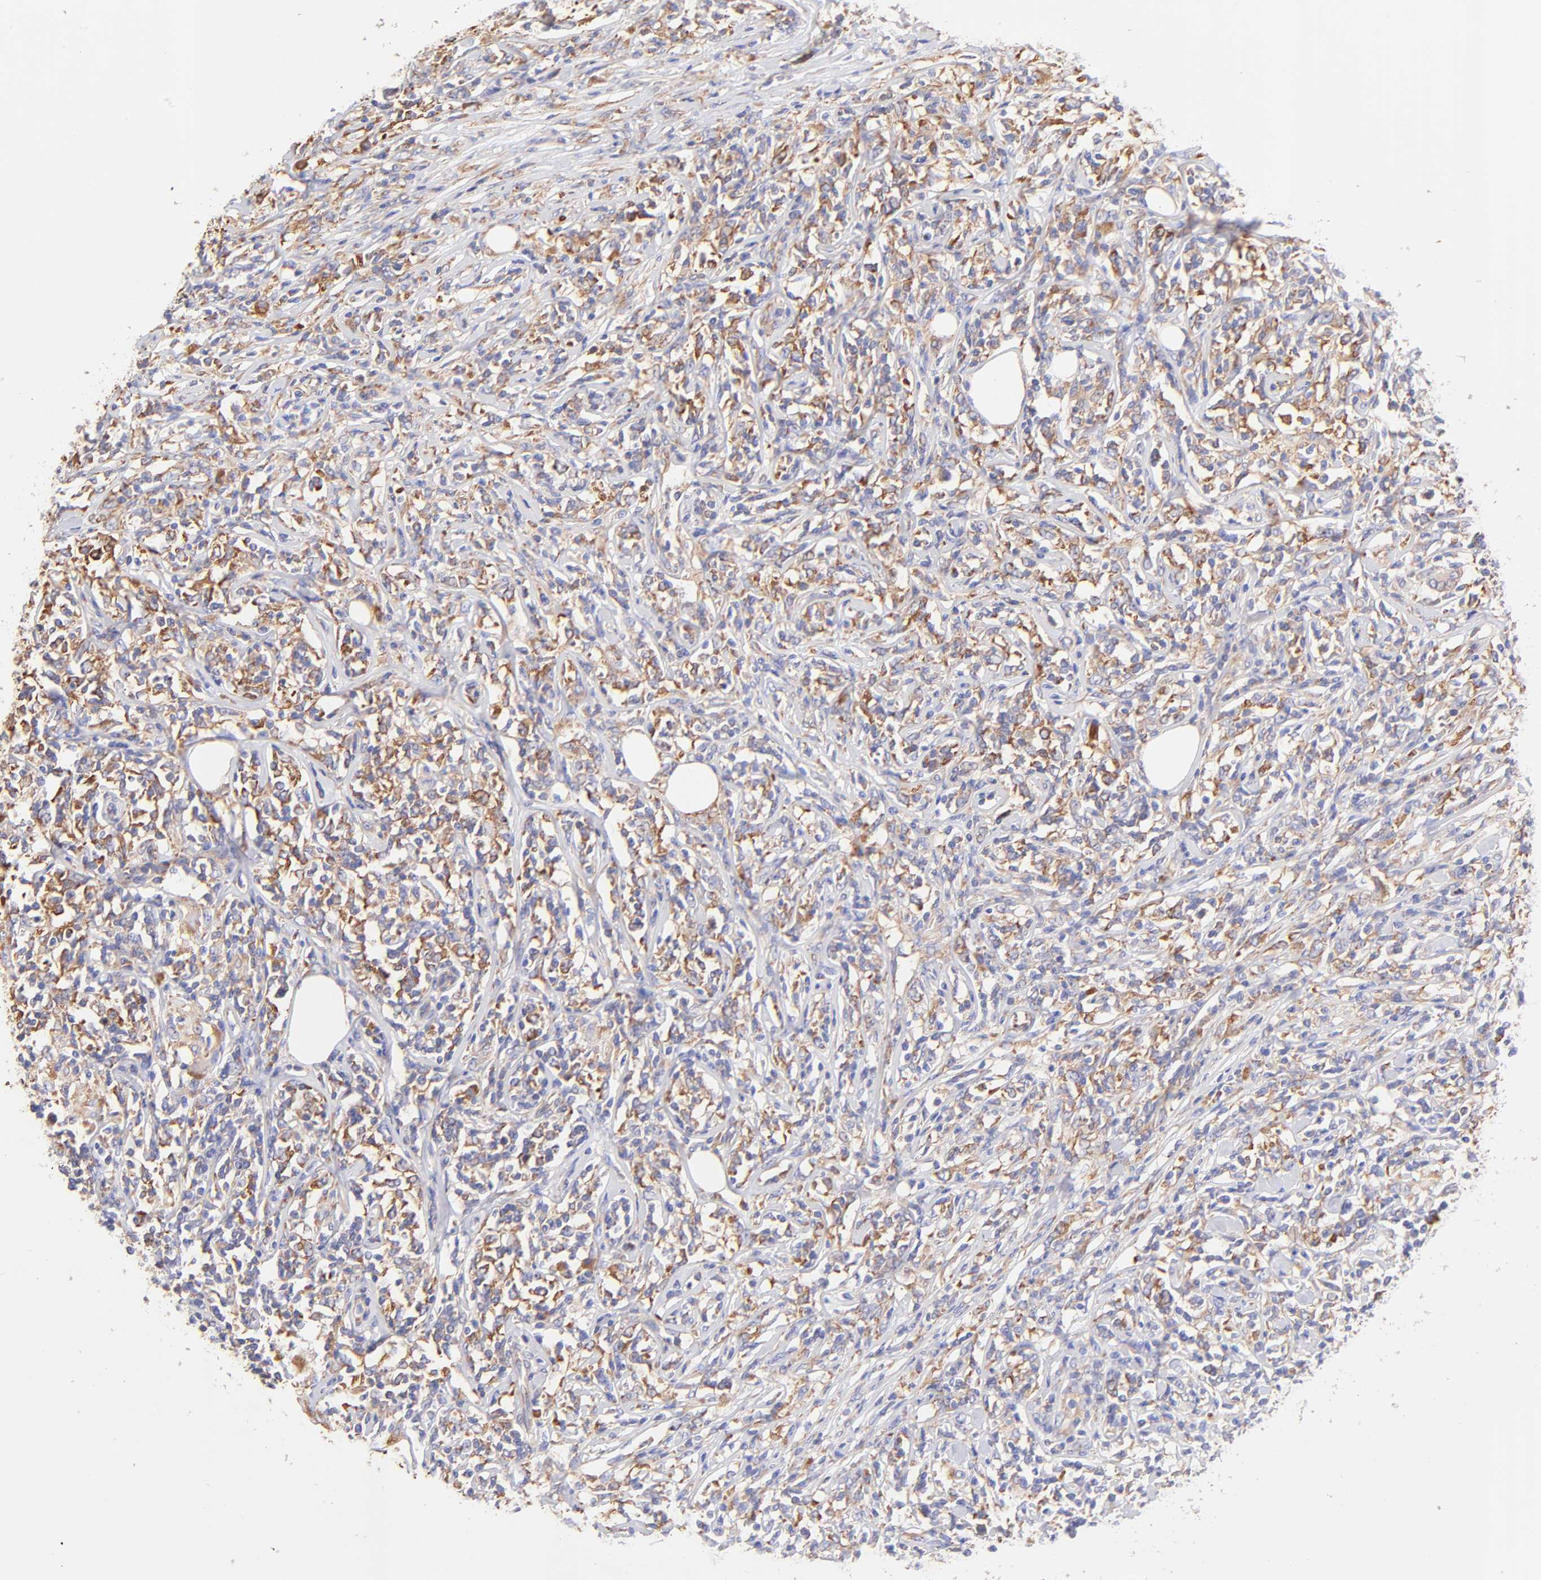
{"staining": {"intensity": "moderate", "quantity": "25%-75%", "location": "cytoplasmic/membranous"}, "tissue": "lymphoma", "cell_type": "Tumor cells", "image_type": "cancer", "snomed": [{"axis": "morphology", "description": "Malignant lymphoma, non-Hodgkin's type, High grade"}, {"axis": "topography", "description": "Lymph node"}], "caption": "Protein expression analysis of human malignant lymphoma, non-Hodgkin's type (high-grade) reveals moderate cytoplasmic/membranous positivity in approximately 25%-75% of tumor cells. Ihc stains the protein of interest in brown and the nuclei are stained blue.", "gene": "RPL30", "patient": {"sex": "female", "age": 84}}